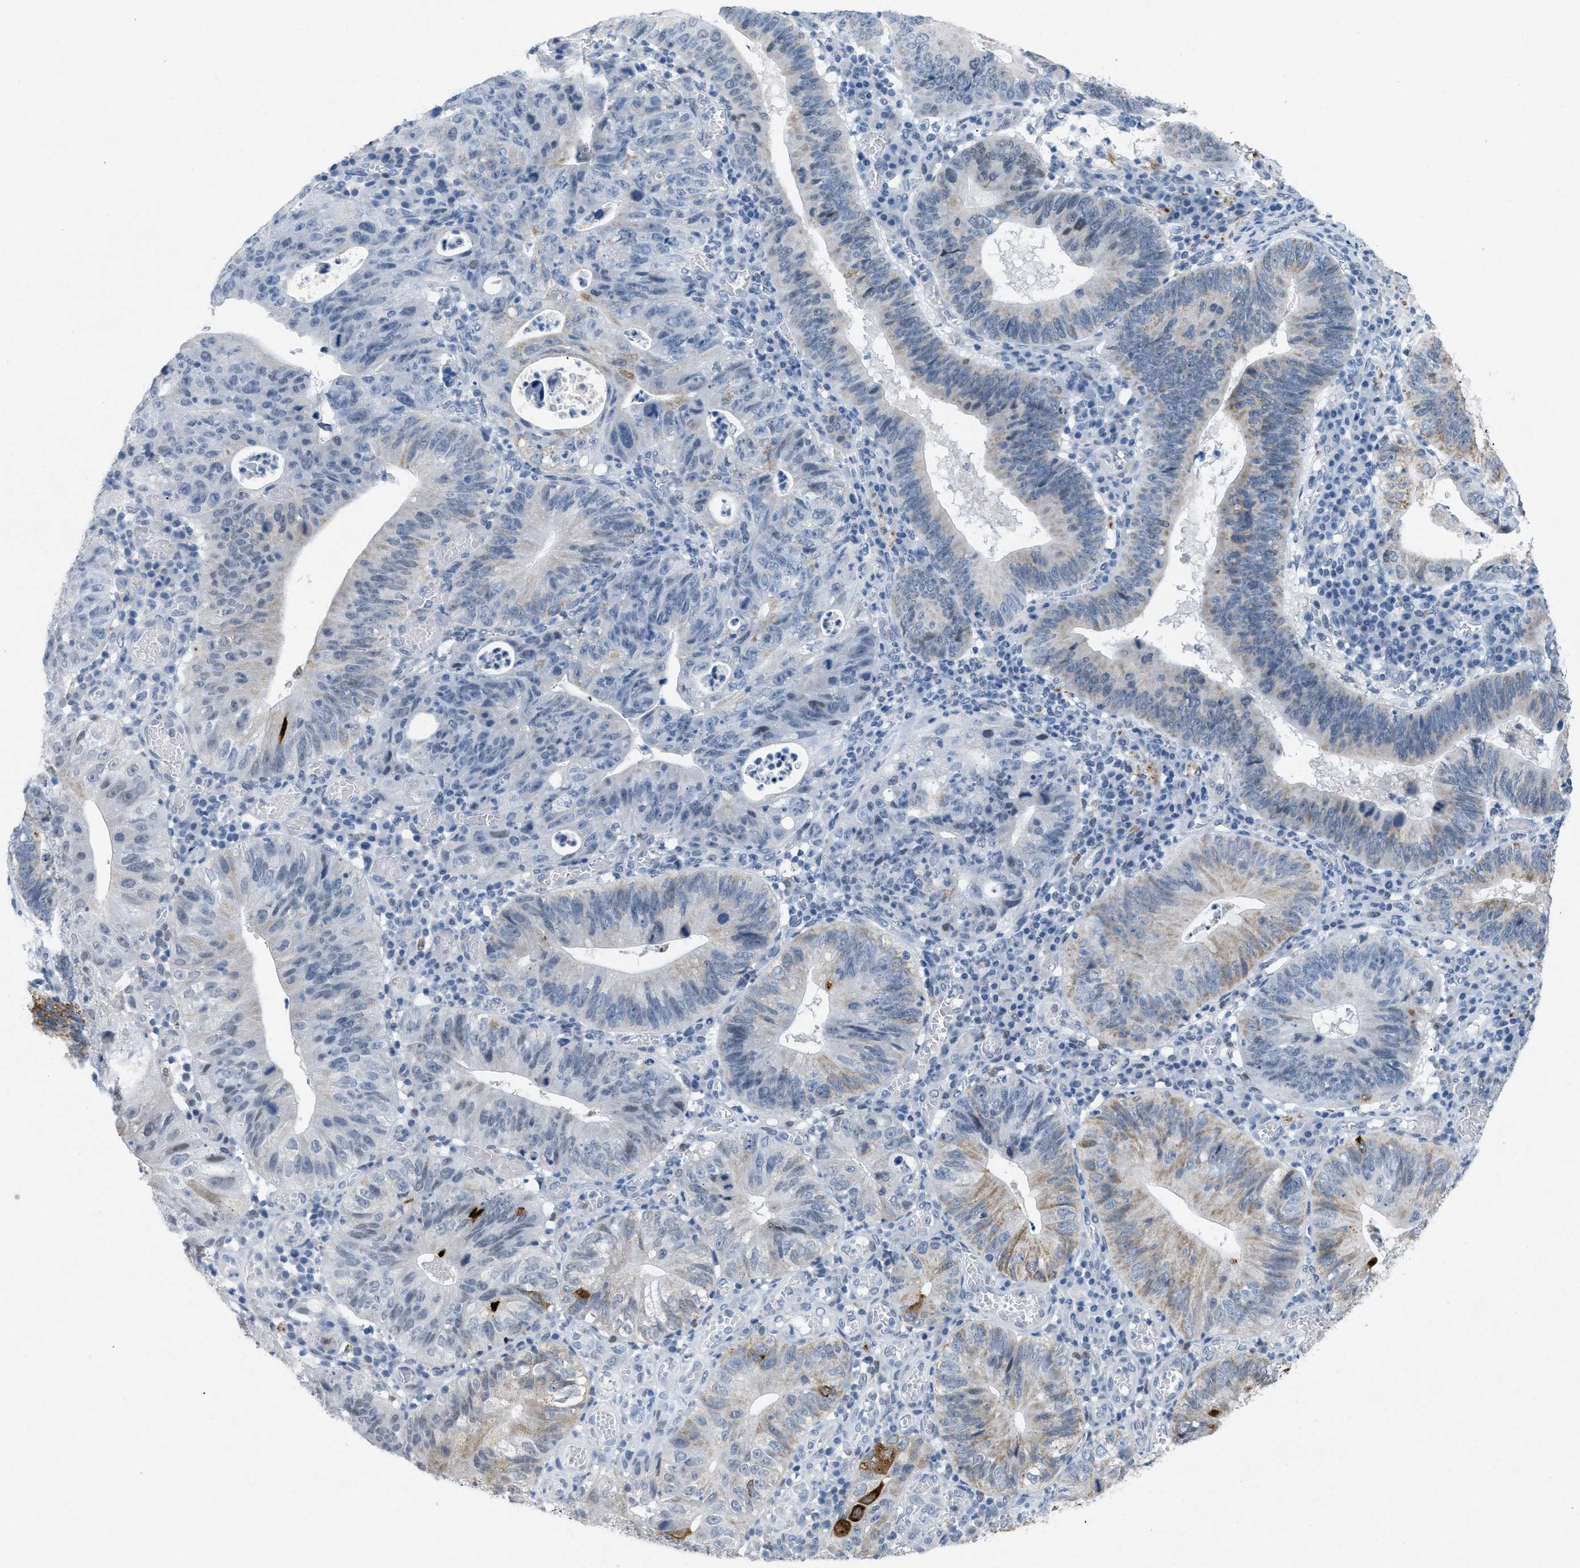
{"staining": {"intensity": "weak", "quantity": "<25%", "location": "cytoplasmic/membranous"}, "tissue": "stomach cancer", "cell_type": "Tumor cells", "image_type": "cancer", "snomed": [{"axis": "morphology", "description": "Adenocarcinoma, NOS"}, {"axis": "topography", "description": "Stomach"}], "caption": "Human stomach adenocarcinoma stained for a protein using IHC reveals no positivity in tumor cells.", "gene": "TASOR", "patient": {"sex": "male", "age": 59}}